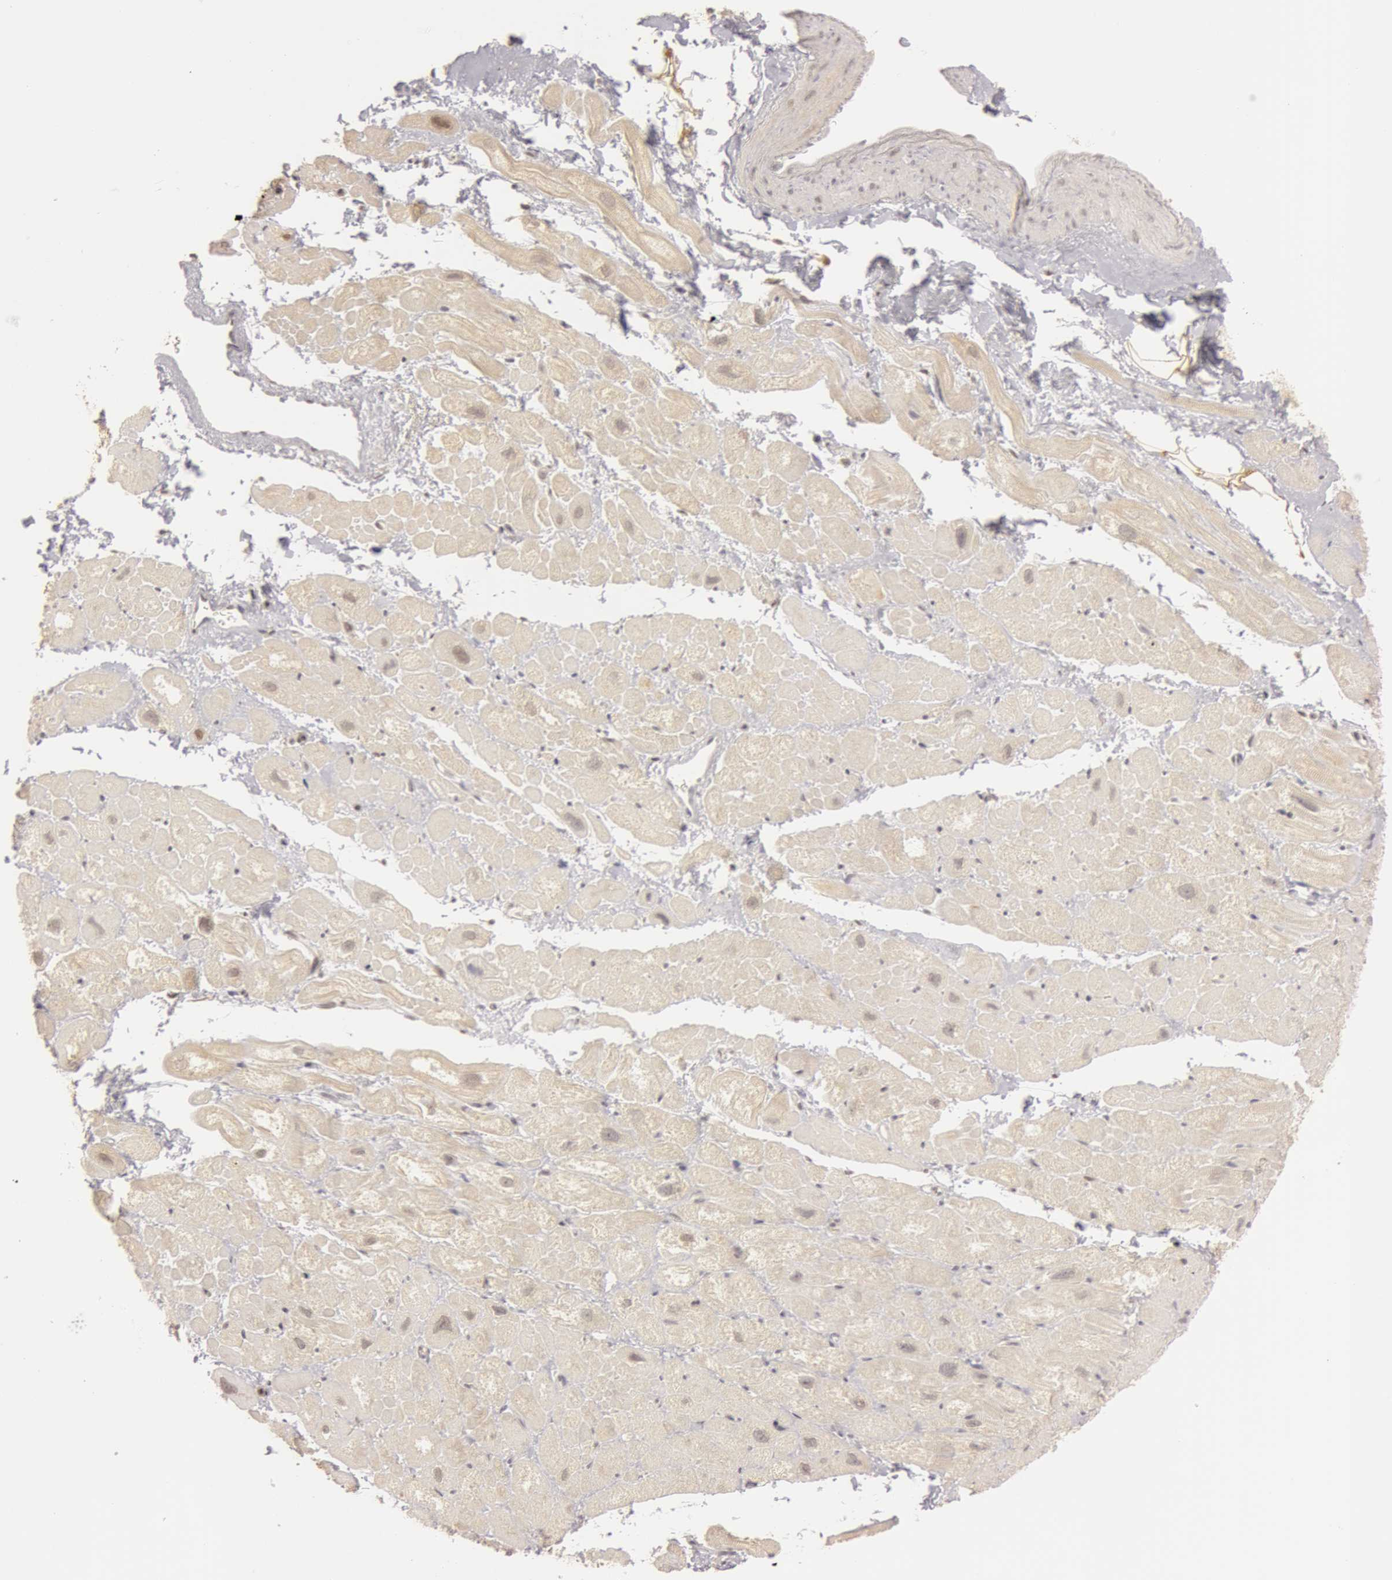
{"staining": {"intensity": "negative", "quantity": "none", "location": "none"}, "tissue": "heart muscle", "cell_type": "Cardiomyocytes", "image_type": "normal", "snomed": [{"axis": "morphology", "description": "Normal tissue, NOS"}, {"axis": "topography", "description": "Heart"}], "caption": "A high-resolution micrograph shows IHC staining of unremarkable heart muscle, which demonstrates no significant staining in cardiomyocytes.", "gene": "OASL", "patient": {"sex": "male", "age": 49}}